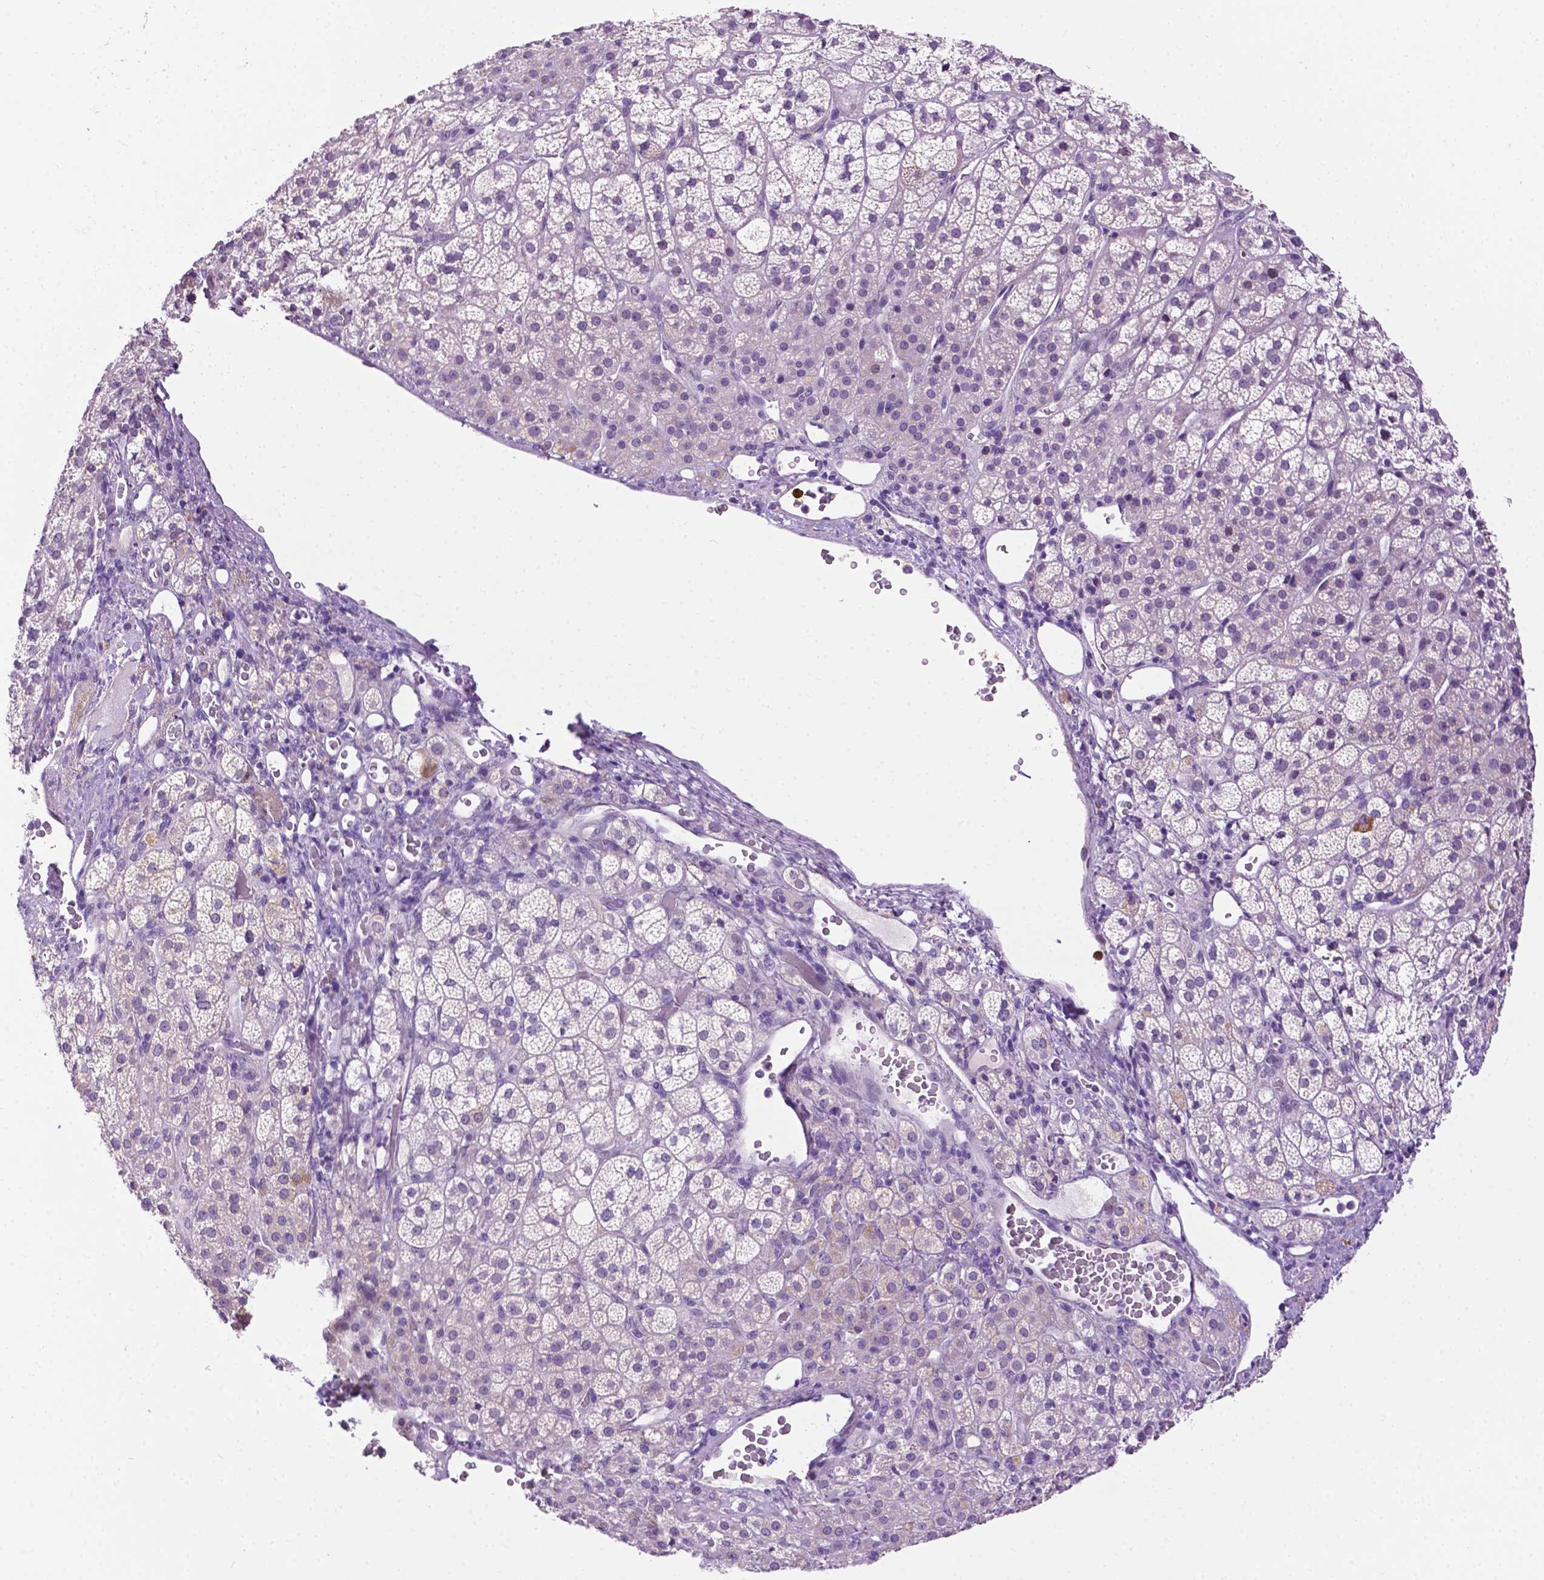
{"staining": {"intensity": "weak", "quantity": "<25%", "location": "cytoplasmic/membranous"}, "tissue": "adrenal gland", "cell_type": "Glandular cells", "image_type": "normal", "snomed": [{"axis": "morphology", "description": "Normal tissue, NOS"}, {"axis": "topography", "description": "Adrenal gland"}], "caption": "Immunohistochemistry histopathology image of normal adrenal gland: human adrenal gland stained with DAB (3,3'-diaminobenzidine) exhibits no significant protein expression in glandular cells. (DAB immunohistochemistry (IHC) visualized using brightfield microscopy, high magnification).", "gene": "MMP27", "patient": {"sex": "female", "age": 60}}